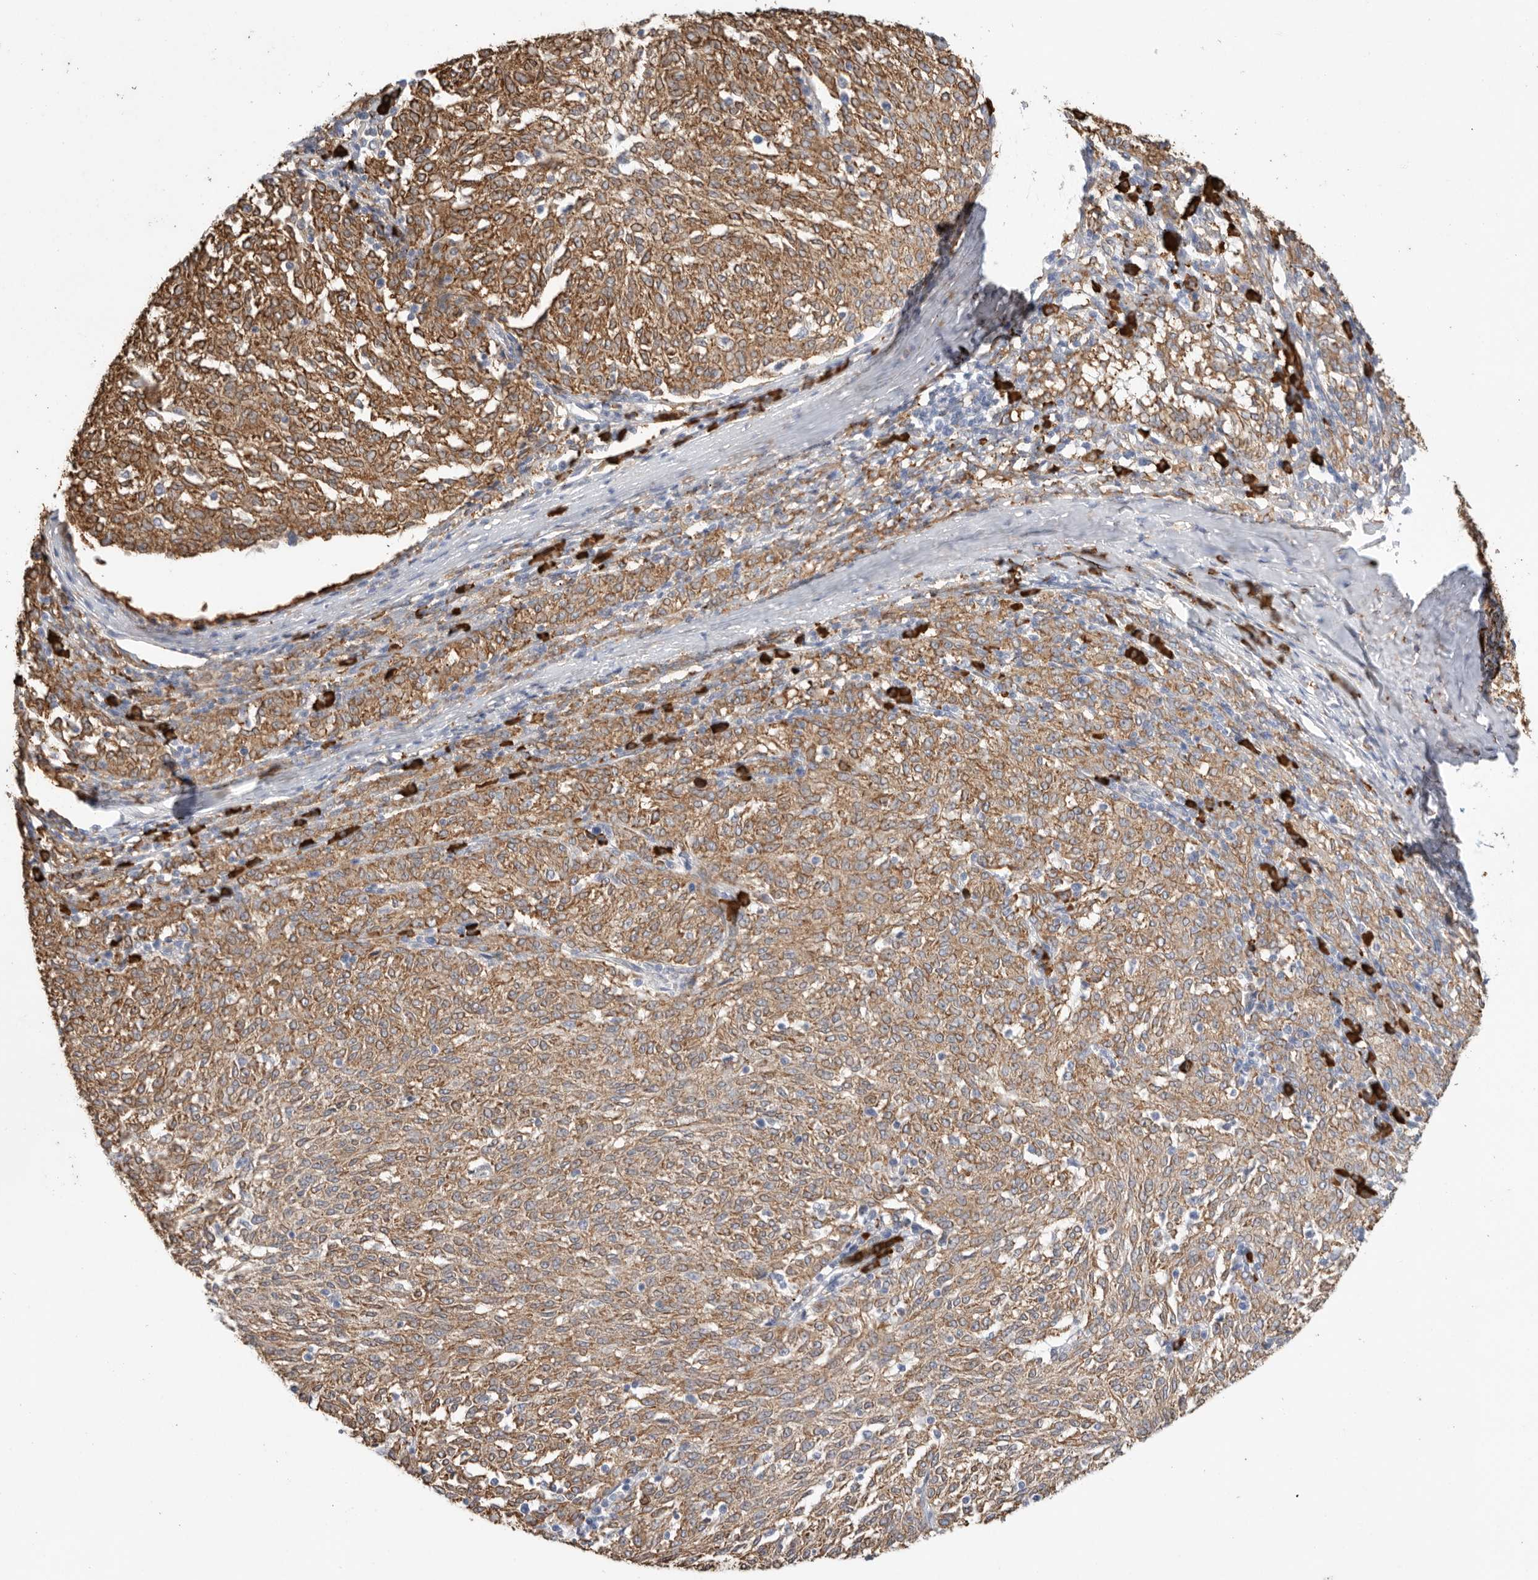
{"staining": {"intensity": "moderate", "quantity": ">75%", "location": "cytoplasmic/membranous"}, "tissue": "melanoma", "cell_type": "Tumor cells", "image_type": "cancer", "snomed": [{"axis": "morphology", "description": "Malignant melanoma, NOS"}, {"axis": "topography", "description": "Skin"}], "caption": "A brown stain highlights moderate cytoplasmic/membranous staining of a protein in melanoma tumor cells. The staining was performed using DAB (3,3'-diaminobenzidine) to visualize the protein expression in brown, while the nuclei were stained in blue with hematoxylin (Magnification: 20x).", "gene": "BLOC1S5", "patient": {"sex": "female", "age": 72}}